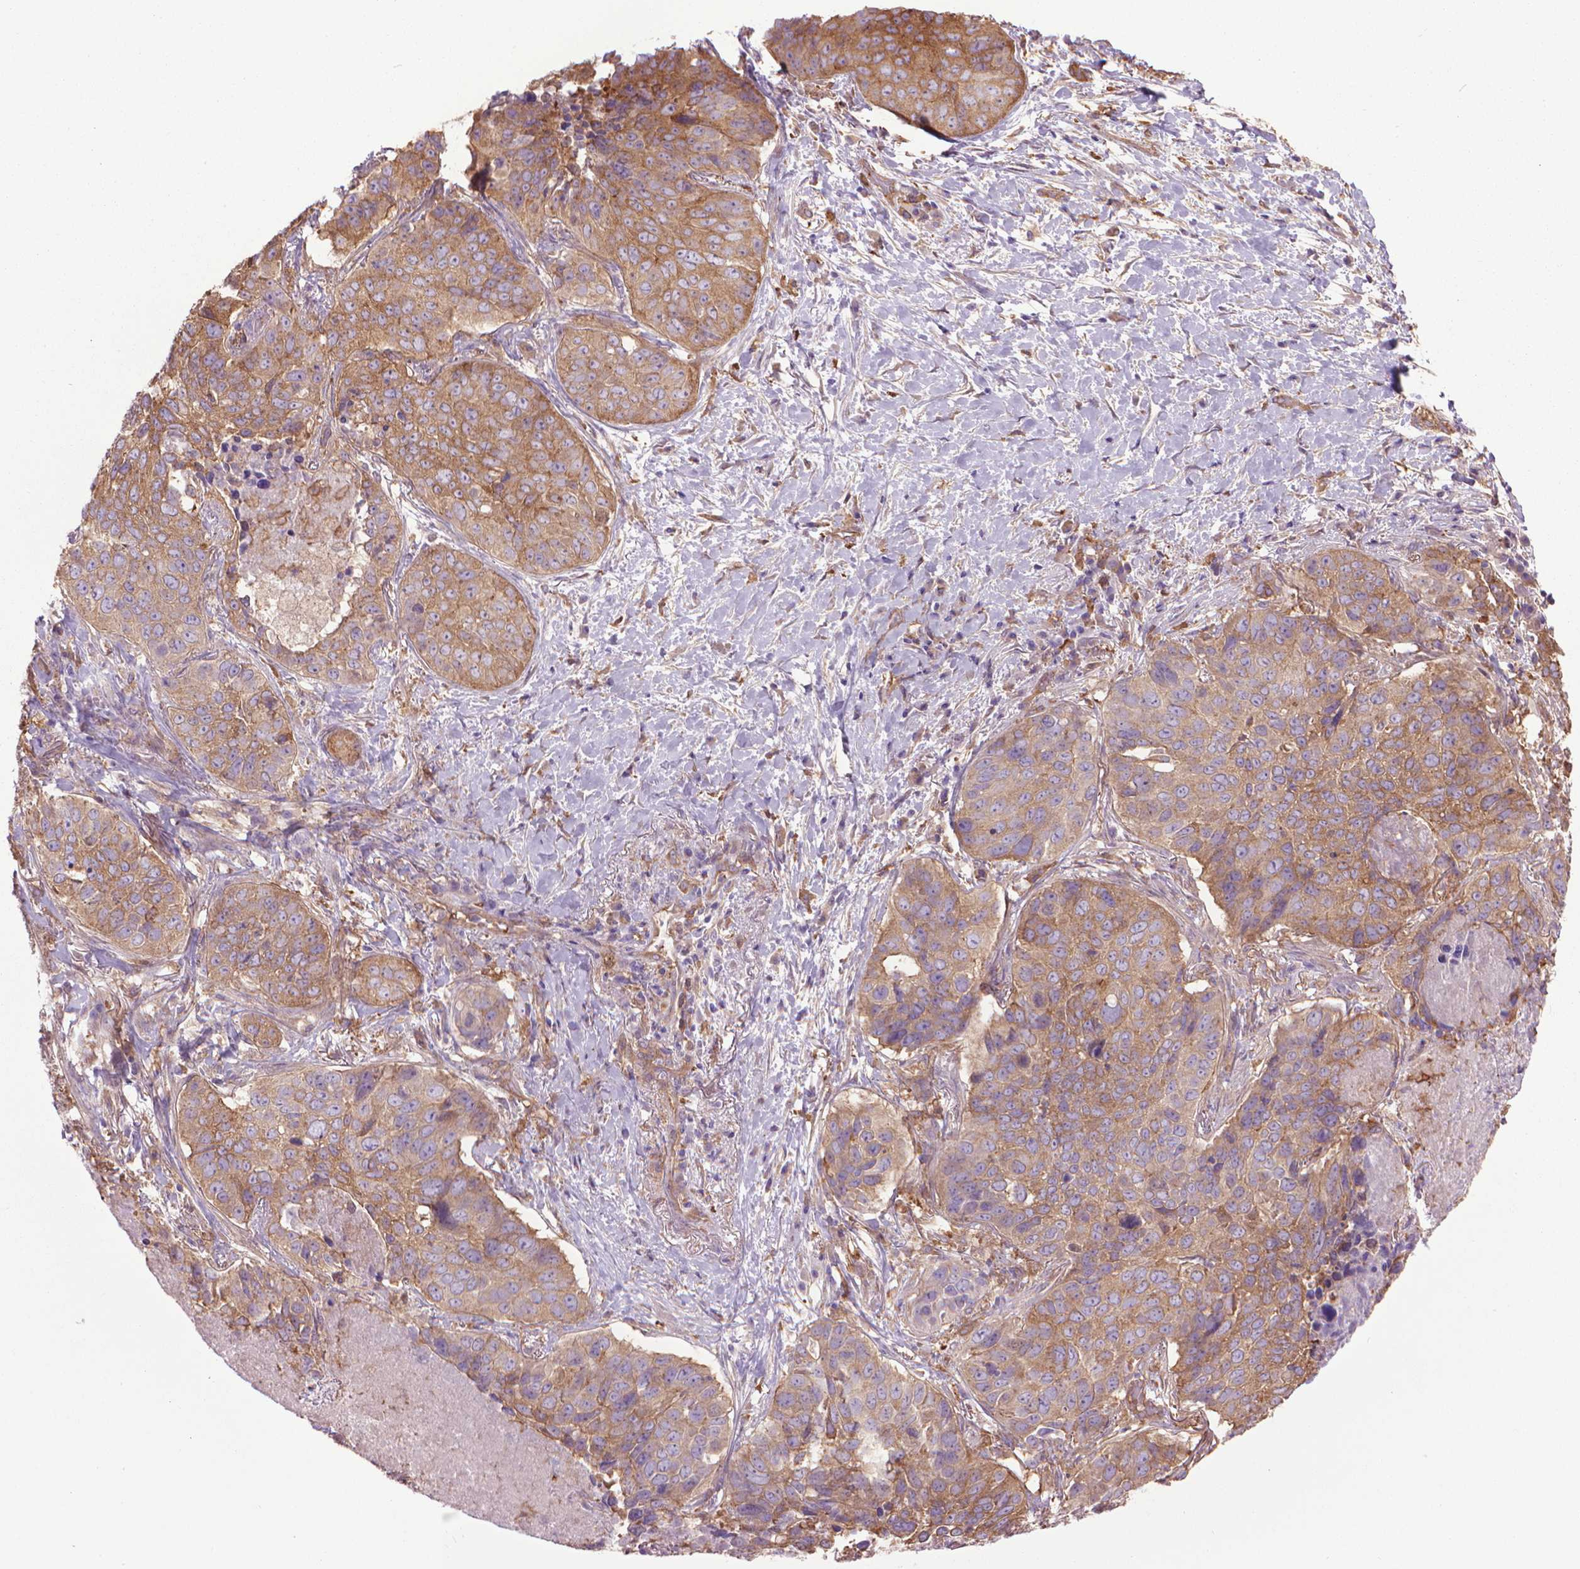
{"staining": {"intensity": "weak", "quantity": ">75%", "location": "cytoplasmic/membranous"}, "tissue": "lung cancer", "cell_type": "Tumor cells", "image_type": "cancer", "snomed": [{"axis": "morphology", "description": "Normal tissue, NOS"}, {"axis": "morphology", "description": "Squamous cell carcinoma, NOS"}, {"axis": "topography", "description": "Bronchus"}, {"axis": "topography", "description": "Lung"}], "caption": "Tumor cells demonstrate low levels of weak cytoplasmic/membranous expression in approximately >75% of cells in squamous cell carcinoma (lung).", "gene": "CORO1B", "patient": {"sex": "male", "age": 64}}